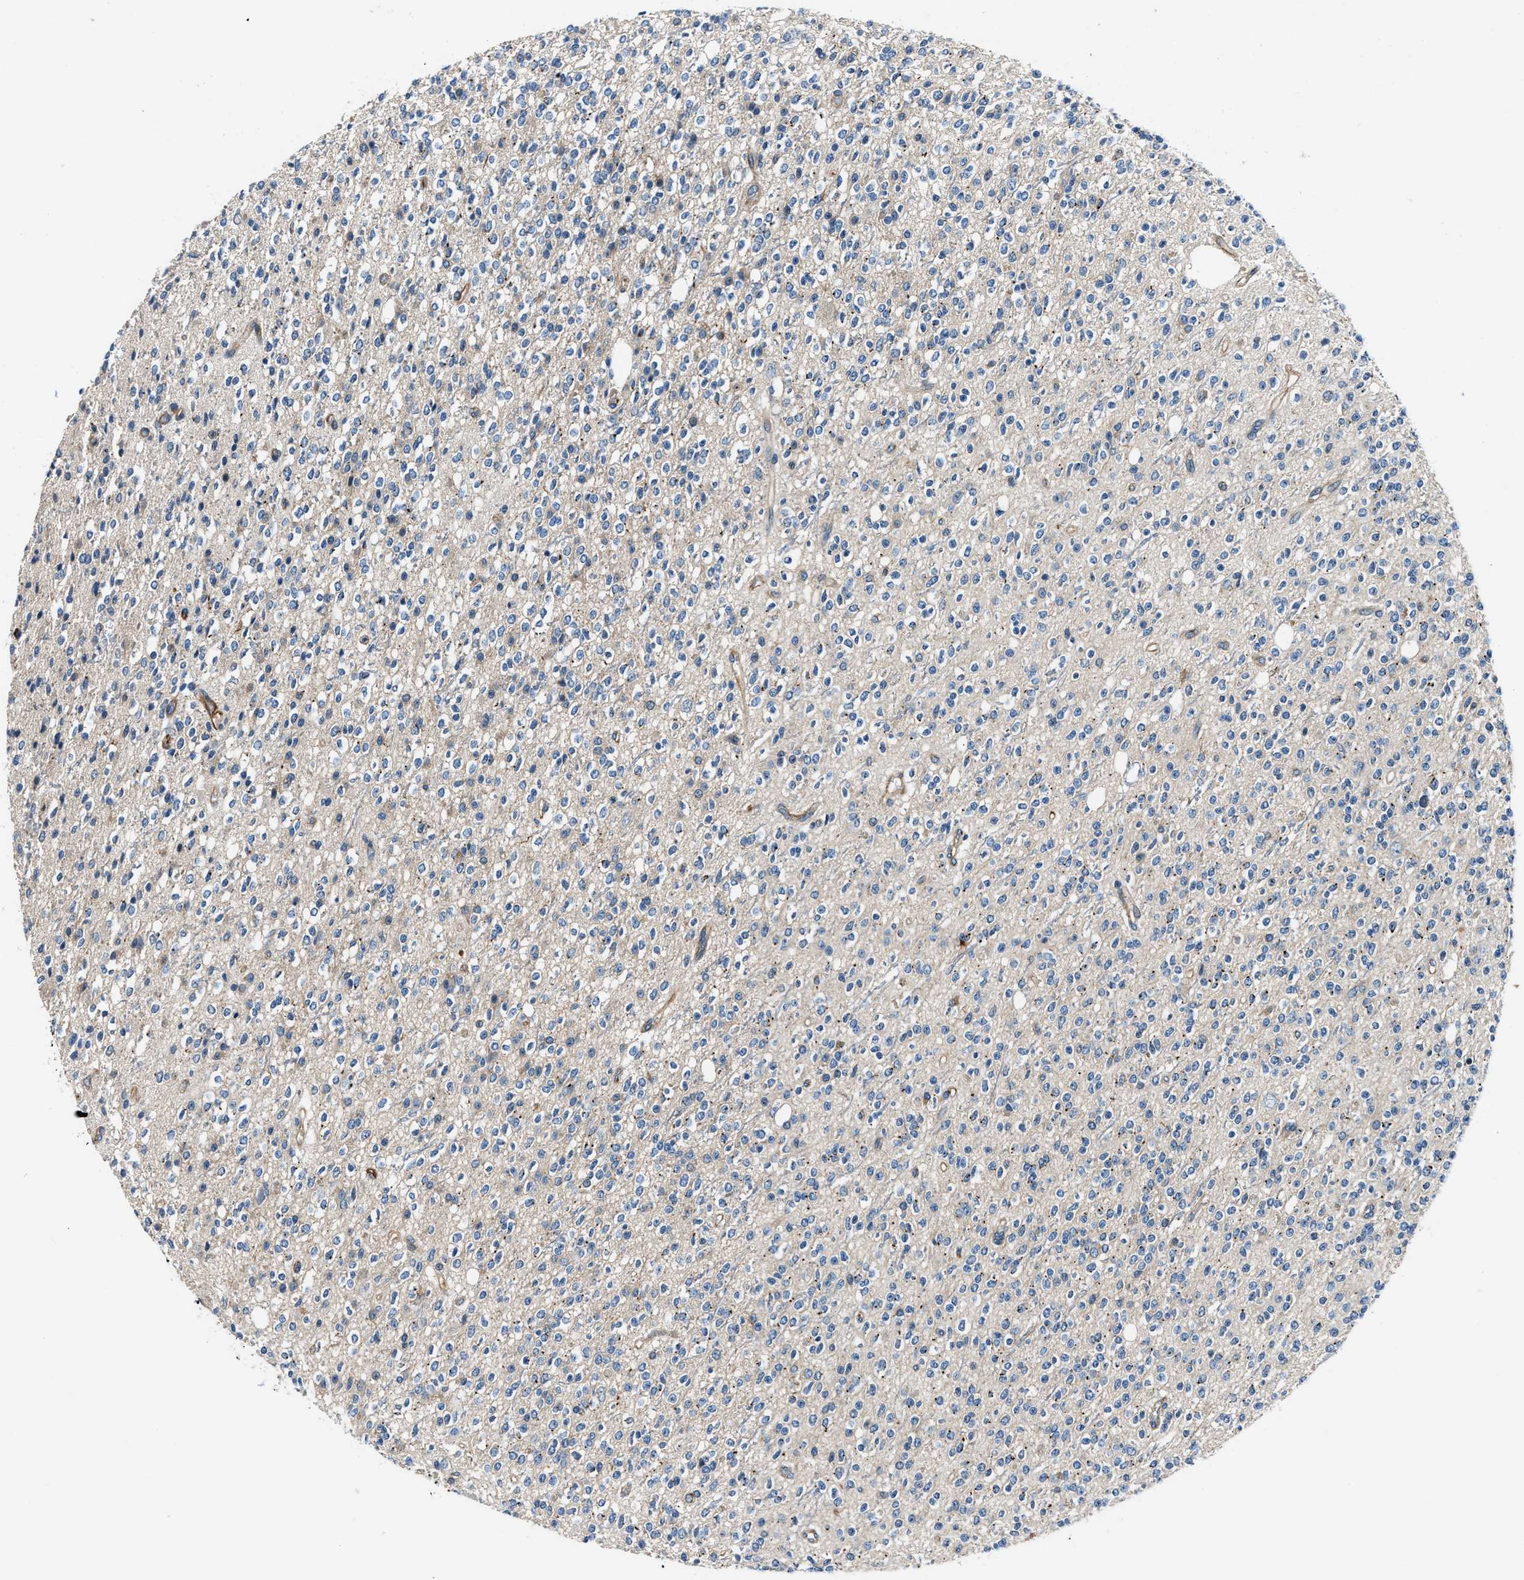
{"staining": {"intensity": "negative", "quantity": "none", "location": "none"}, "tissue": "glioma", "cell_type": "Tumor cells", "image_type": "cancer", "snomed": [{"axis": "morphology", "description": "Glioma, malignant, High grade"}, {"axis": "topography", "description": "Brain"}], "caption": "Tumor cells are negative for brown protein staining in glioma. (Stains: DAB (3,3'-diaminobenzidine) immunohistochemistry with hematoxylin counter stain, Microscopy: brightfield microscopy at high magnification).", "gene": "MPDZ", "patient": {"sex": "male", "age": 34}}